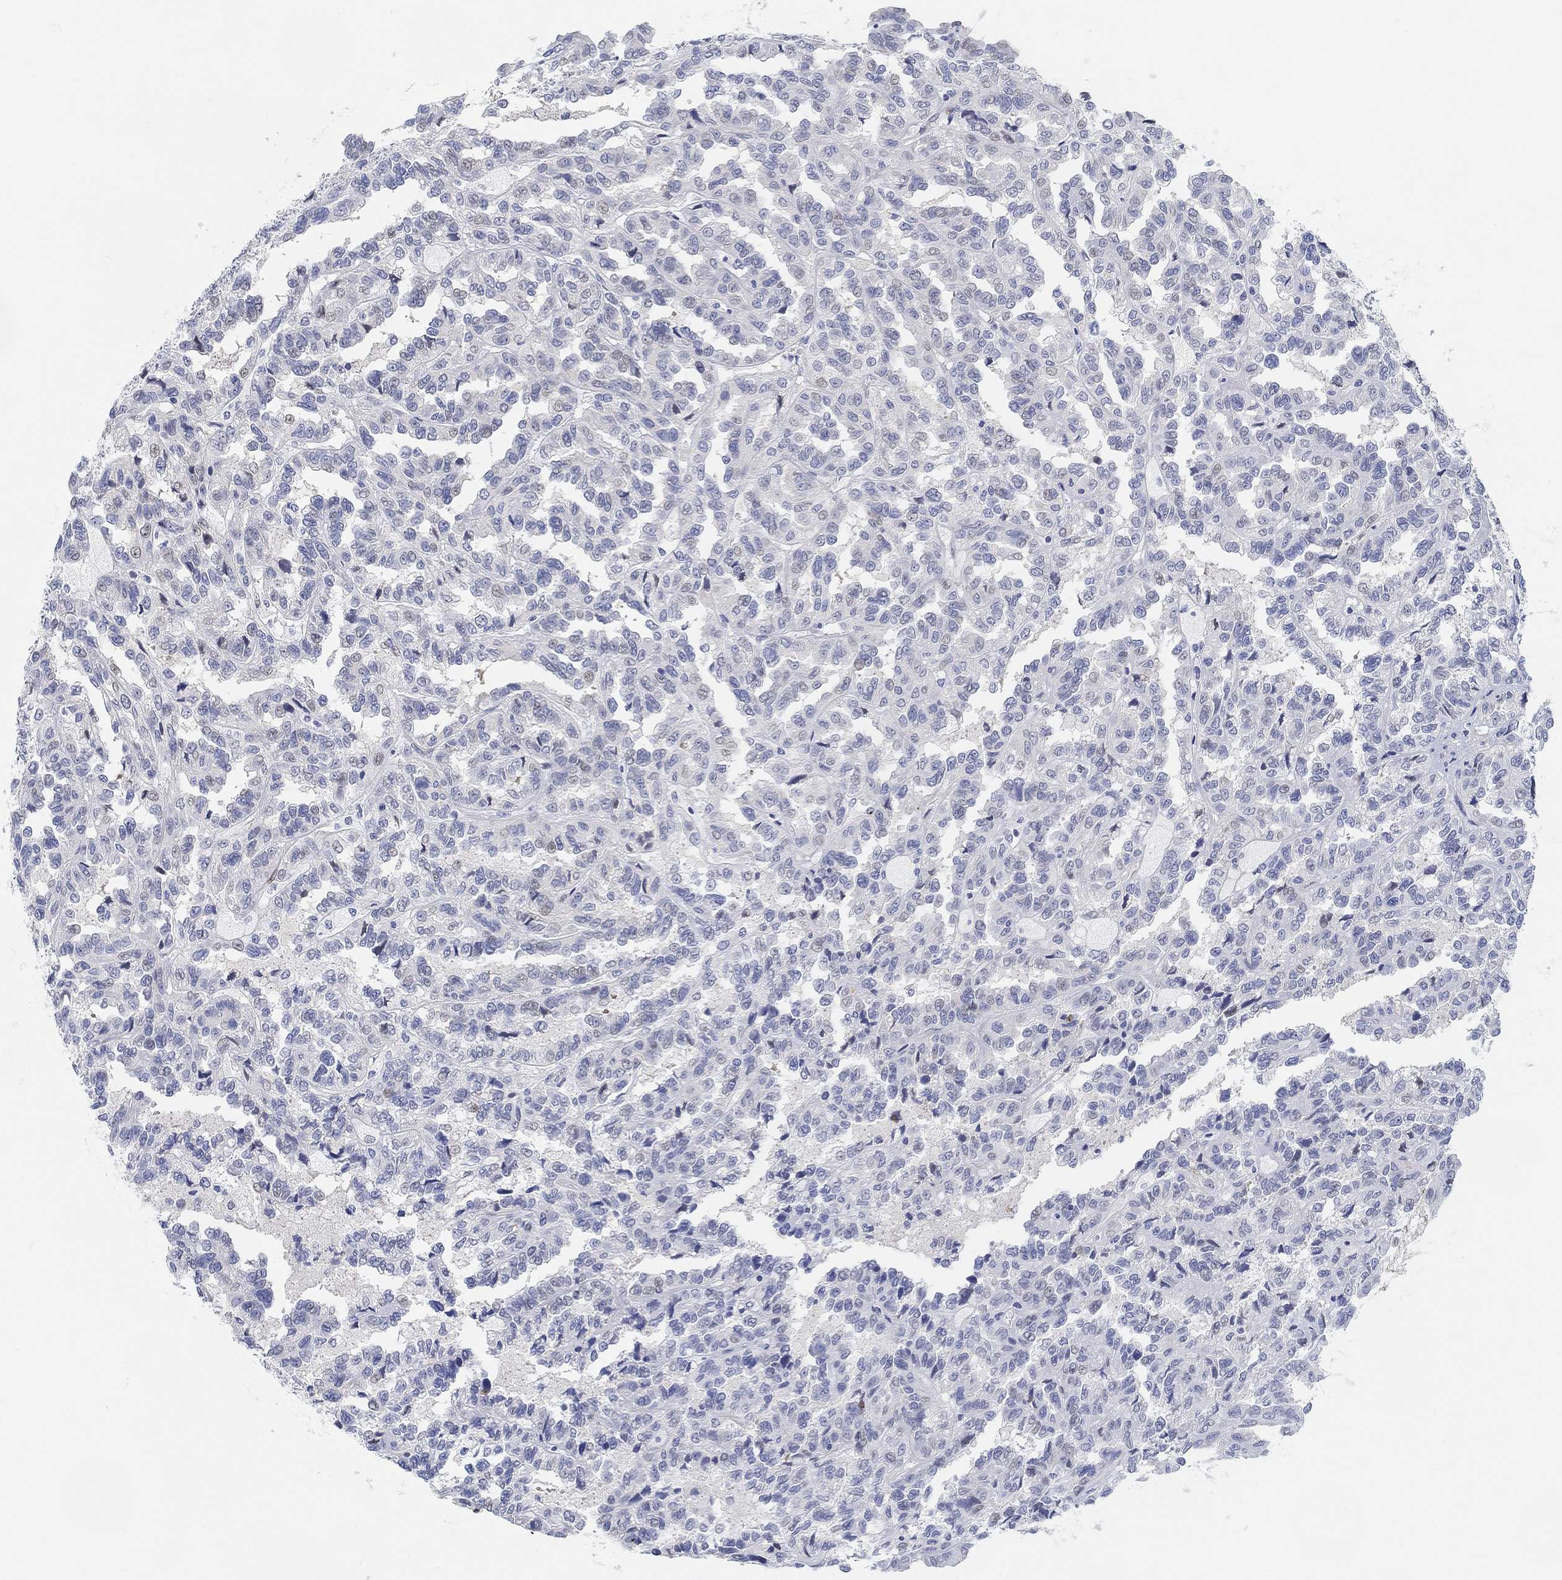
{"staining": {"intensity": "negative", "quantity": "none", "location": "none"}, "tissue": "renal cancer", "cell_type": "Tumor cells", "image_type": "cancer", "snomed": [{"axis": "morphology", "description": "Adenocarcinoma, NOS"}, {"axis": "topography", "description": "Kidney"}], "caption": "Immunohistochemical staining of renal cancer (adenocarcinoma) shows no significant expression in tumor cells.", "gene": "SNTG2", "patient": {"sex": "male", "age": 79}}